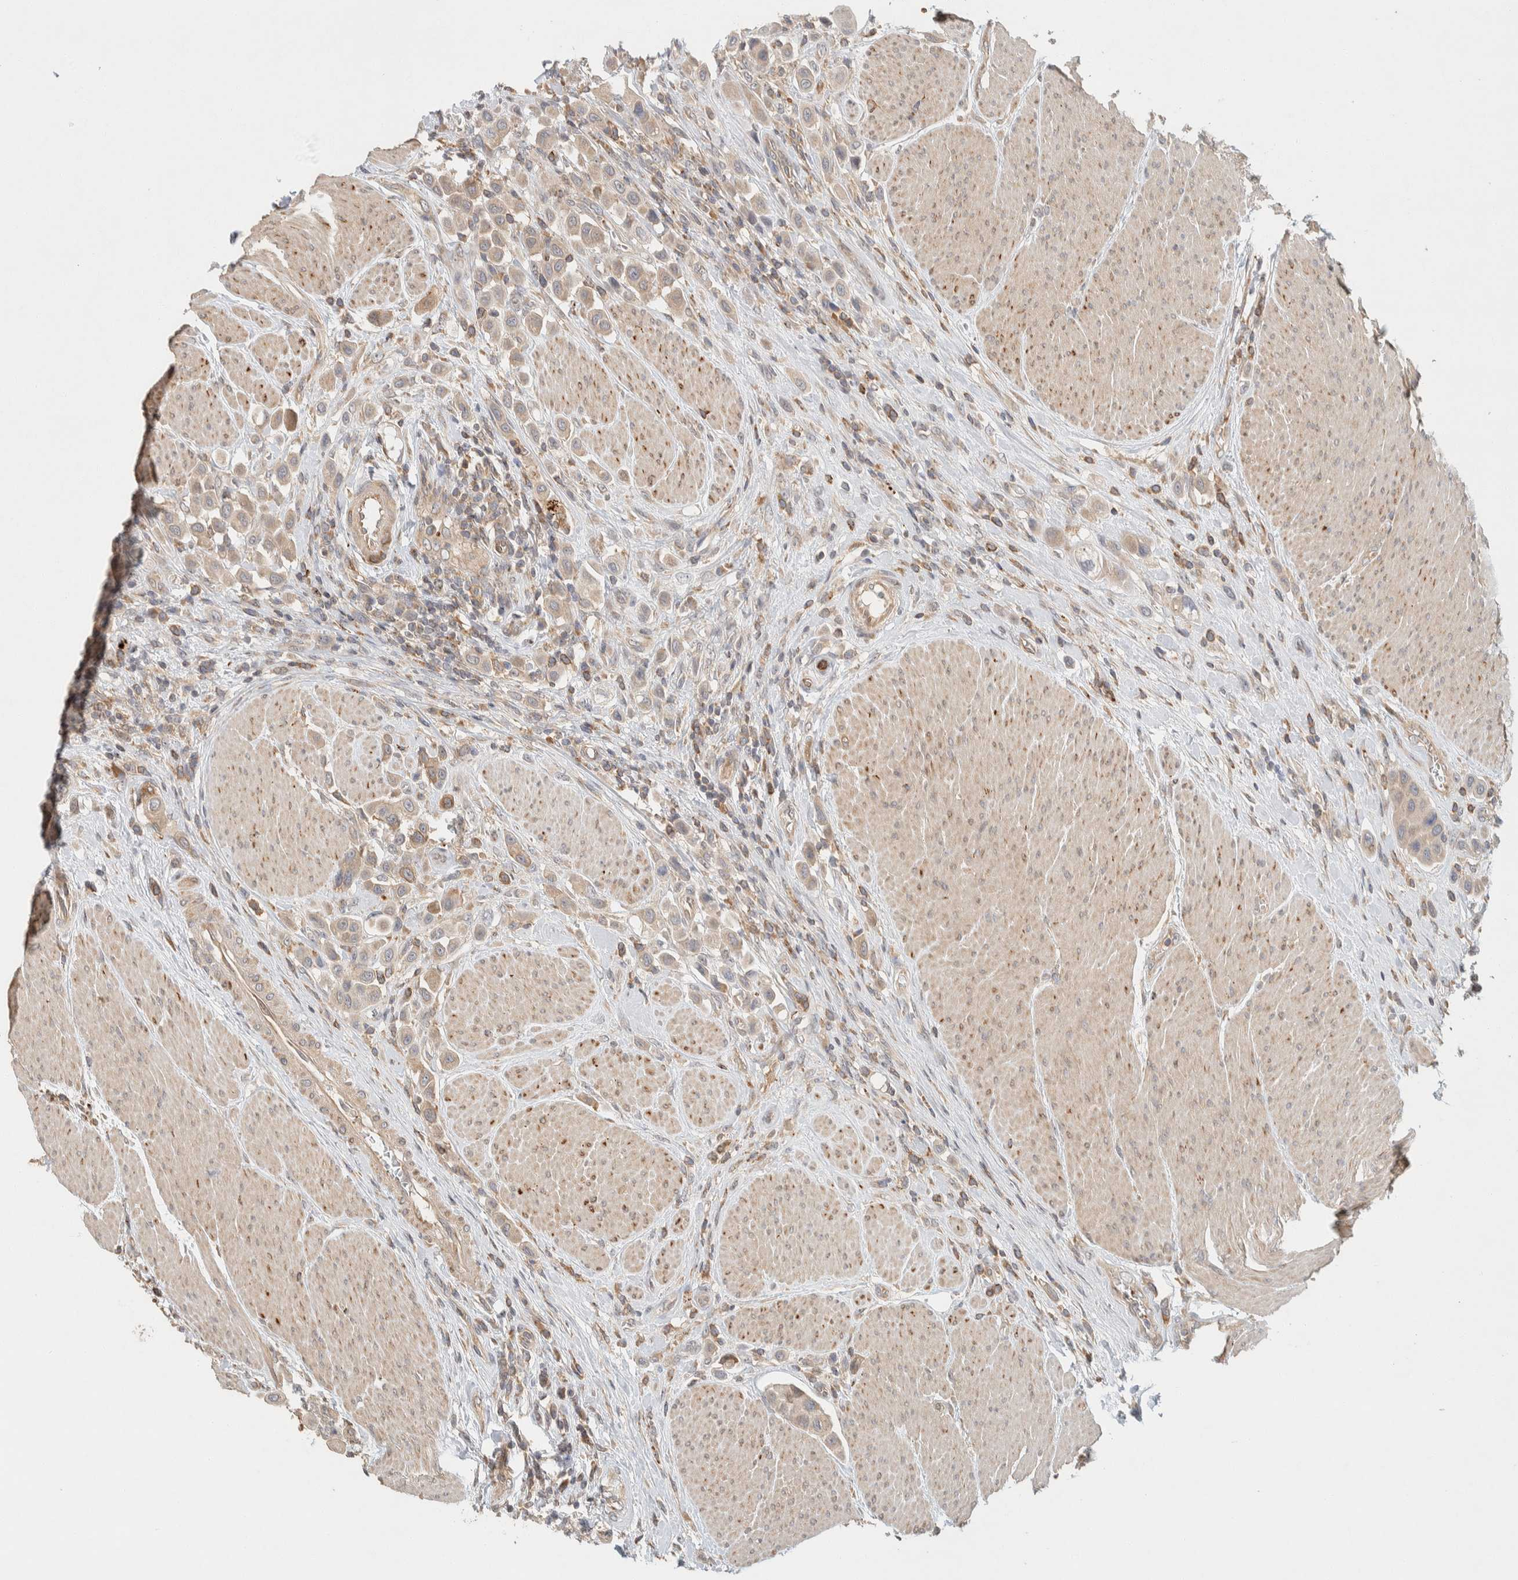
{"staining": {"intensity": "weak", "quantity": ">75%", "location": "cytoplasmic/membranous"}, "tissue": "urothelial cancer", "cell_type": "Tumor cells", "image_type": "cancer", "snomed": [{"axis": "morphology", "description": "Urothelial carcinoma, High grade"}, {"axis": "topography", "description": "Urinary bladder"}], "caption": "Immunohistochemistry (DAB (3,3'-diaminobenzidine)) staining of human urothelial cancer demonstrates weak cytoplasmic/membranous protein positivity in approximately >75% of tumor cells. Nuclei are stained in blue.", "gene": "KIF9", "patient": {"sex": "male", "age": 50}}